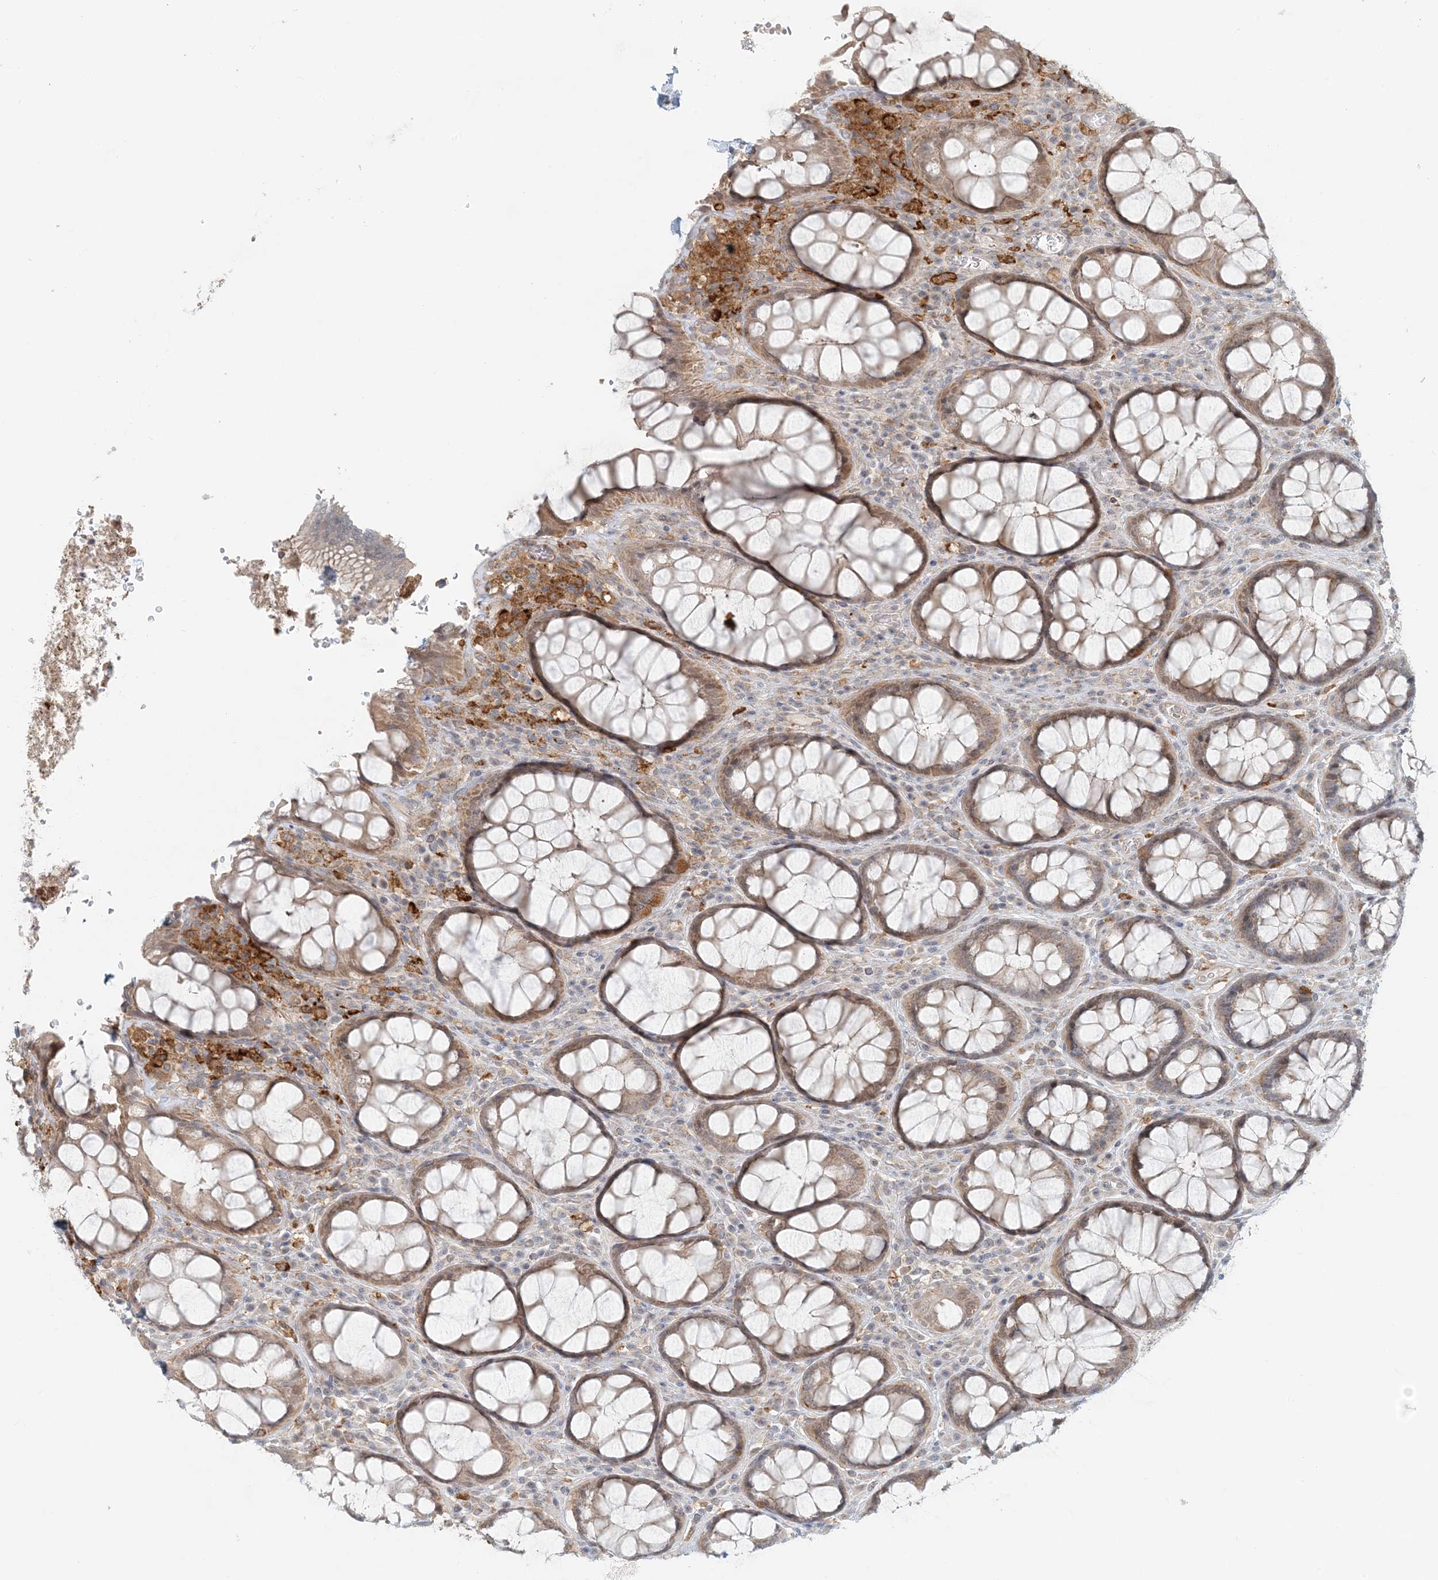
{"staining": {"intensity": "moderate", "quantity": ">75%", "location": "cytoplasmic/membranous"}, "tissue": "rectum", "cell_type": "Glandular cells", "image_type": "normal", "snomed": [{"axis": "morphology", "description": "Normal tissue, NOS"}, {"axis": "topography", "description": "Rectum"}], "caption": "Immunohistochemistry (IHC) photomicrograph of unremarkable rectum stained for a protein (brown), which shows medium levels of moderate cytoplasmic/membranous expression in approximately >75% of glandular cells.", "gene": "OBI1", "patient": {"sex": "male", "age": 64}}